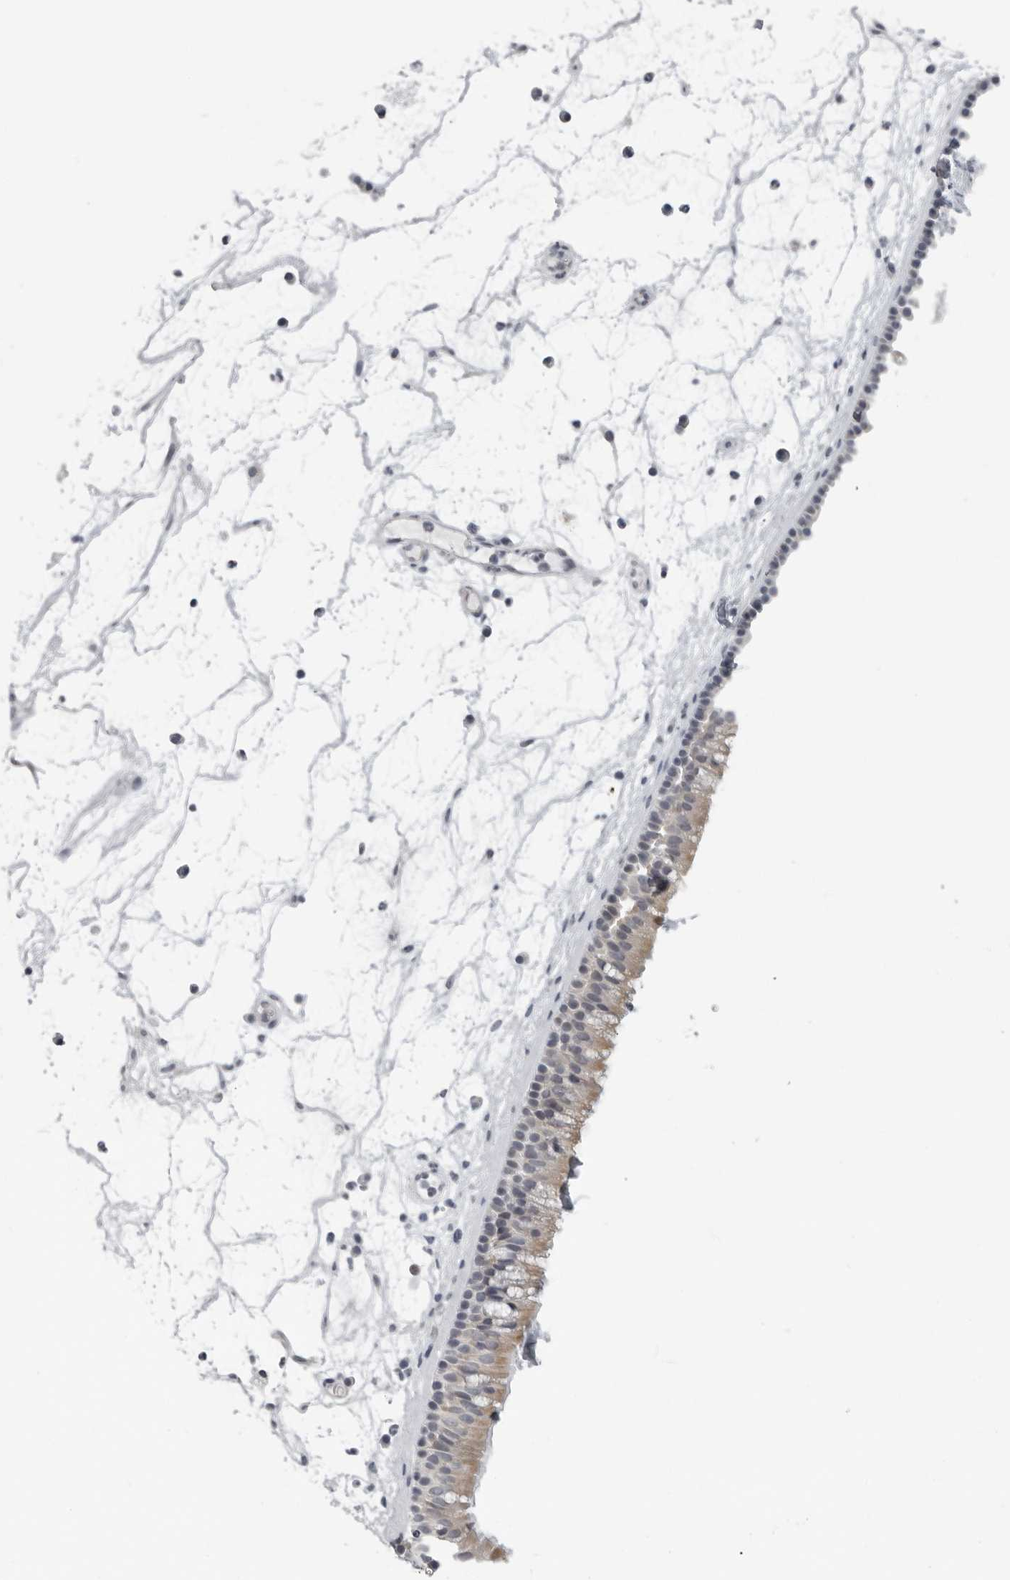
{"staining": {"intensity": "weak", "quantity": "25%-75%", "location": "cytoplasmic/membranous"}, "tissue": "nasopharynx", "cell_type": "Respiratory epithelial cells", "image_type": "normal", "snomed": [{"axis": "morphology", "description": "Normal tissue, NOS"}, {"axis": "morphology", "description": "Inflammation, NOS"}, {"axis": "morphology", "description": "Malignant melanoma, Metastatic site"}, {"axis": "topography", "description": "Nasopharynx"}], "caption": "High-magnification brightfield microscopy of normal nasopharynx stained with DAB (3,3'-diaminobenzidine) (brown) and counterstained with hematoxylin (blue). respiratory epithelial cells exhibit weak cytoplasmic/membranous expression is present in about25%-75% of cells.", "gene": "OPLAH", "patient": {"sex": "male", "age": 70}}